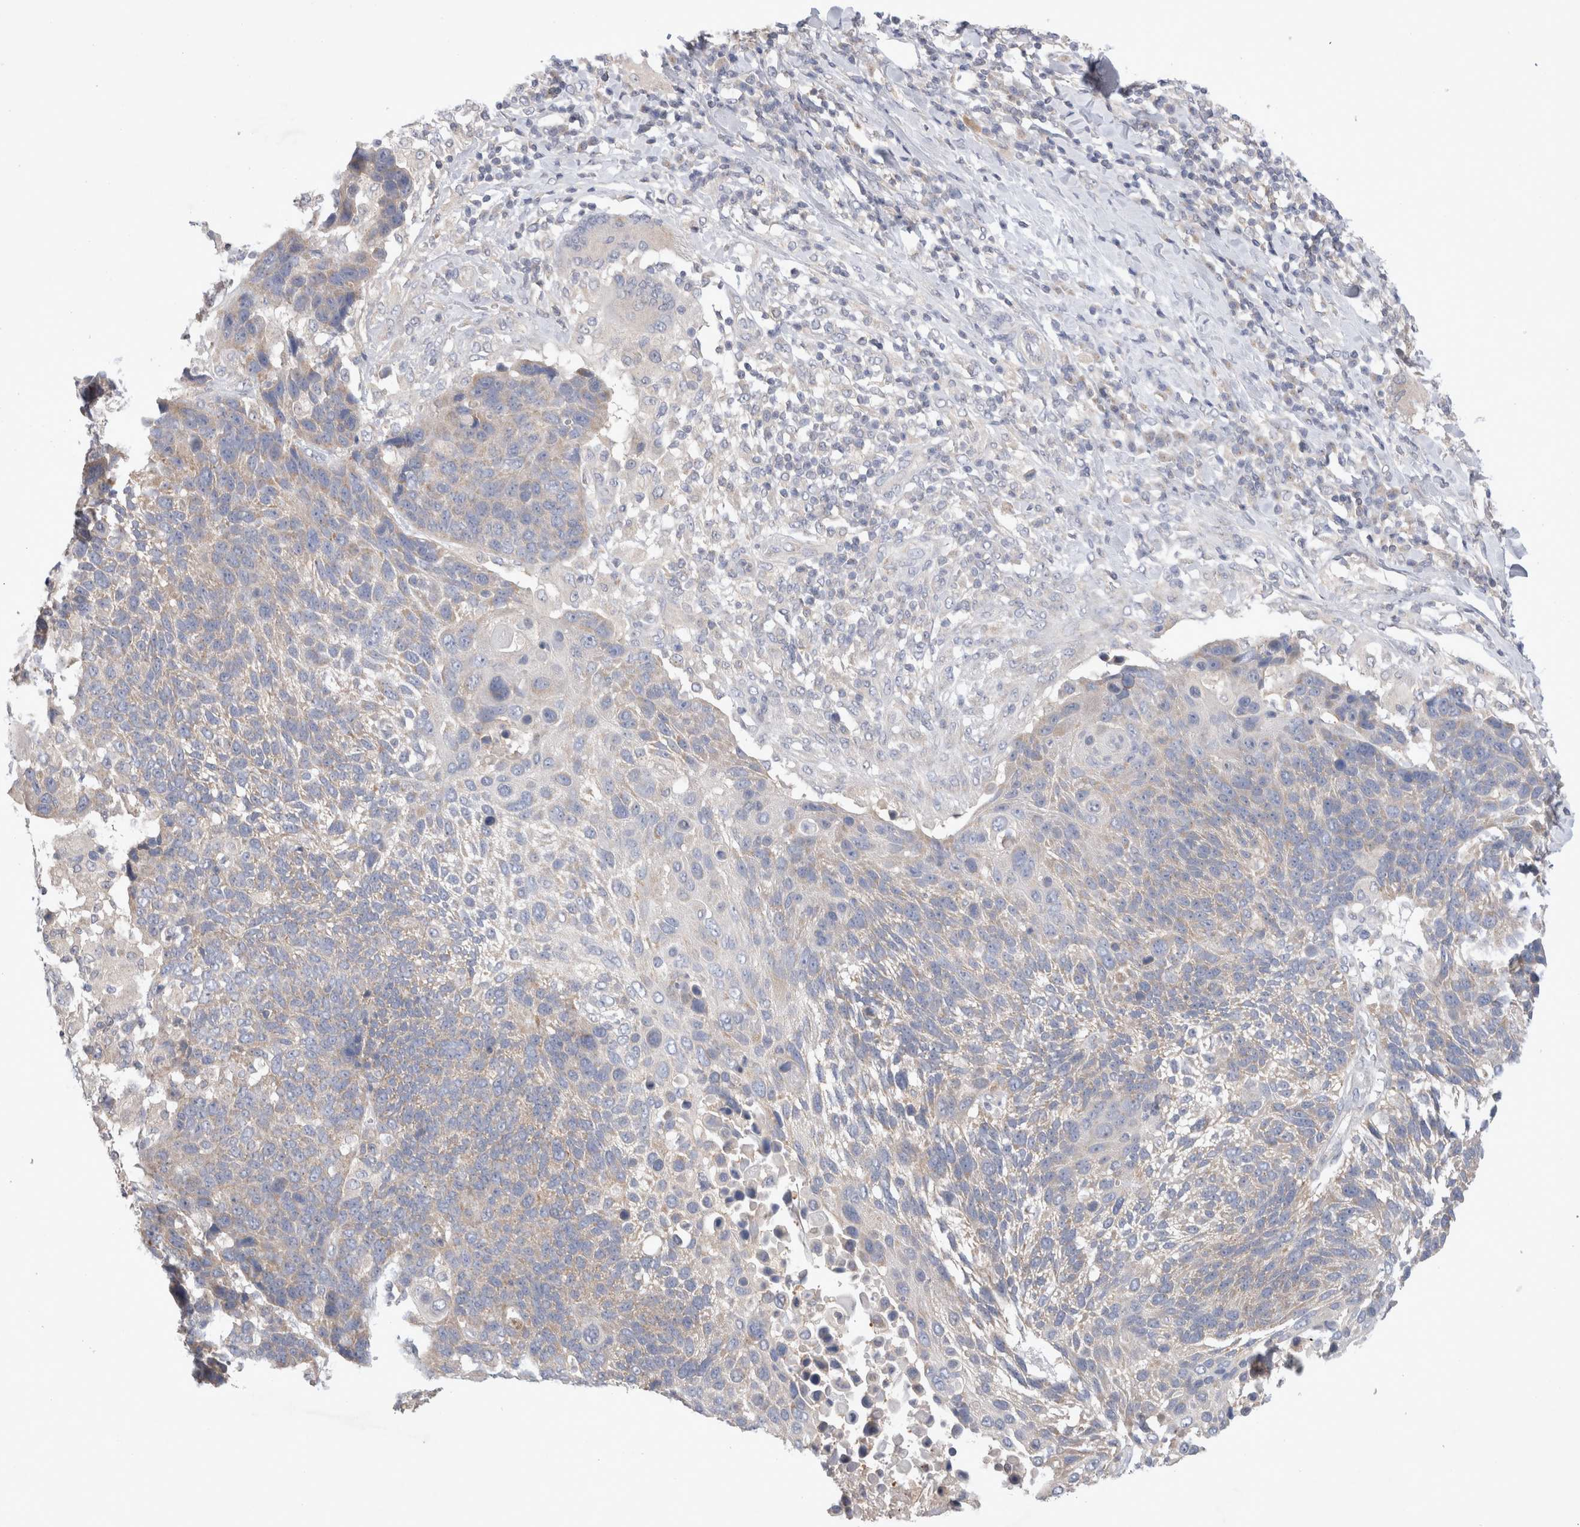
{"staining": {"intensity": "negative", "quantity": "none", "location": "none"}, "tissue": "lung cancer", "cell_type": "Tumor cells", "image_type": "cancer", "snomed": [{"axis": "morphology", "description": "Squamous cell carcinoma, NOS"}, {"axis": "topography", "description": "Lung"}], "caption": "This is an immunohistochemistry image of human lung cancer (squamous cell carcinoma). There is no staining in tumor cells.", "gene": "IFT74", "patient": {"sex": "male", "age": 66}}